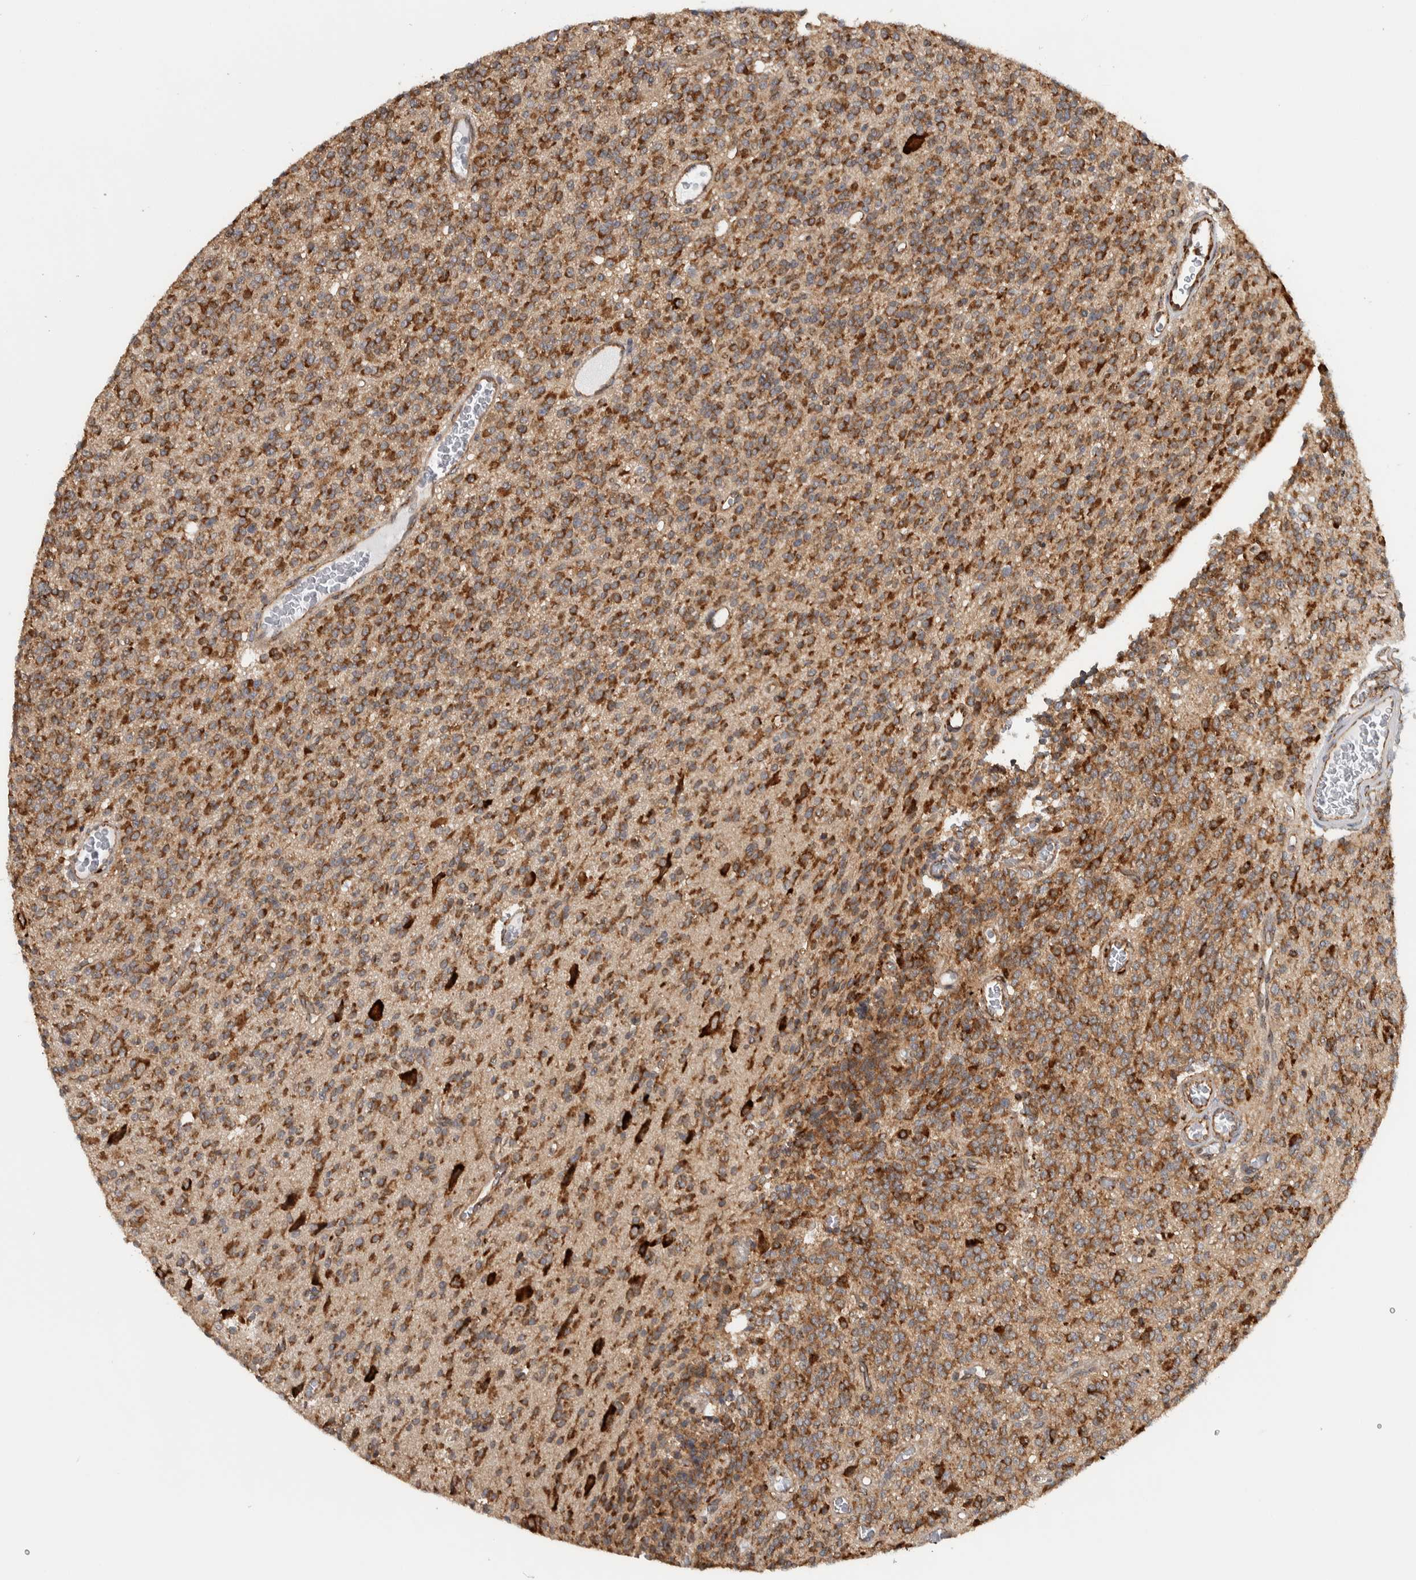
{"staining": {"intensity": "strong", "quantity": ">75%", "location": "cytoplasmic/membranous"}, "tissue": "glioma", "cell_type": "Tumor cells", "image_type": "cancer", "snomed": [{"axis": "morphology", "description": "Glioma, malignant, High grade"}, {"axis": "topography", "description": "Brain"}], "caption": "Glioma tissue reveals strong cytoplasmic/membranous expression in about >75% of tumor cells", "gene": "EIF3H", "patient": {"sex": "male", "age": 34}}